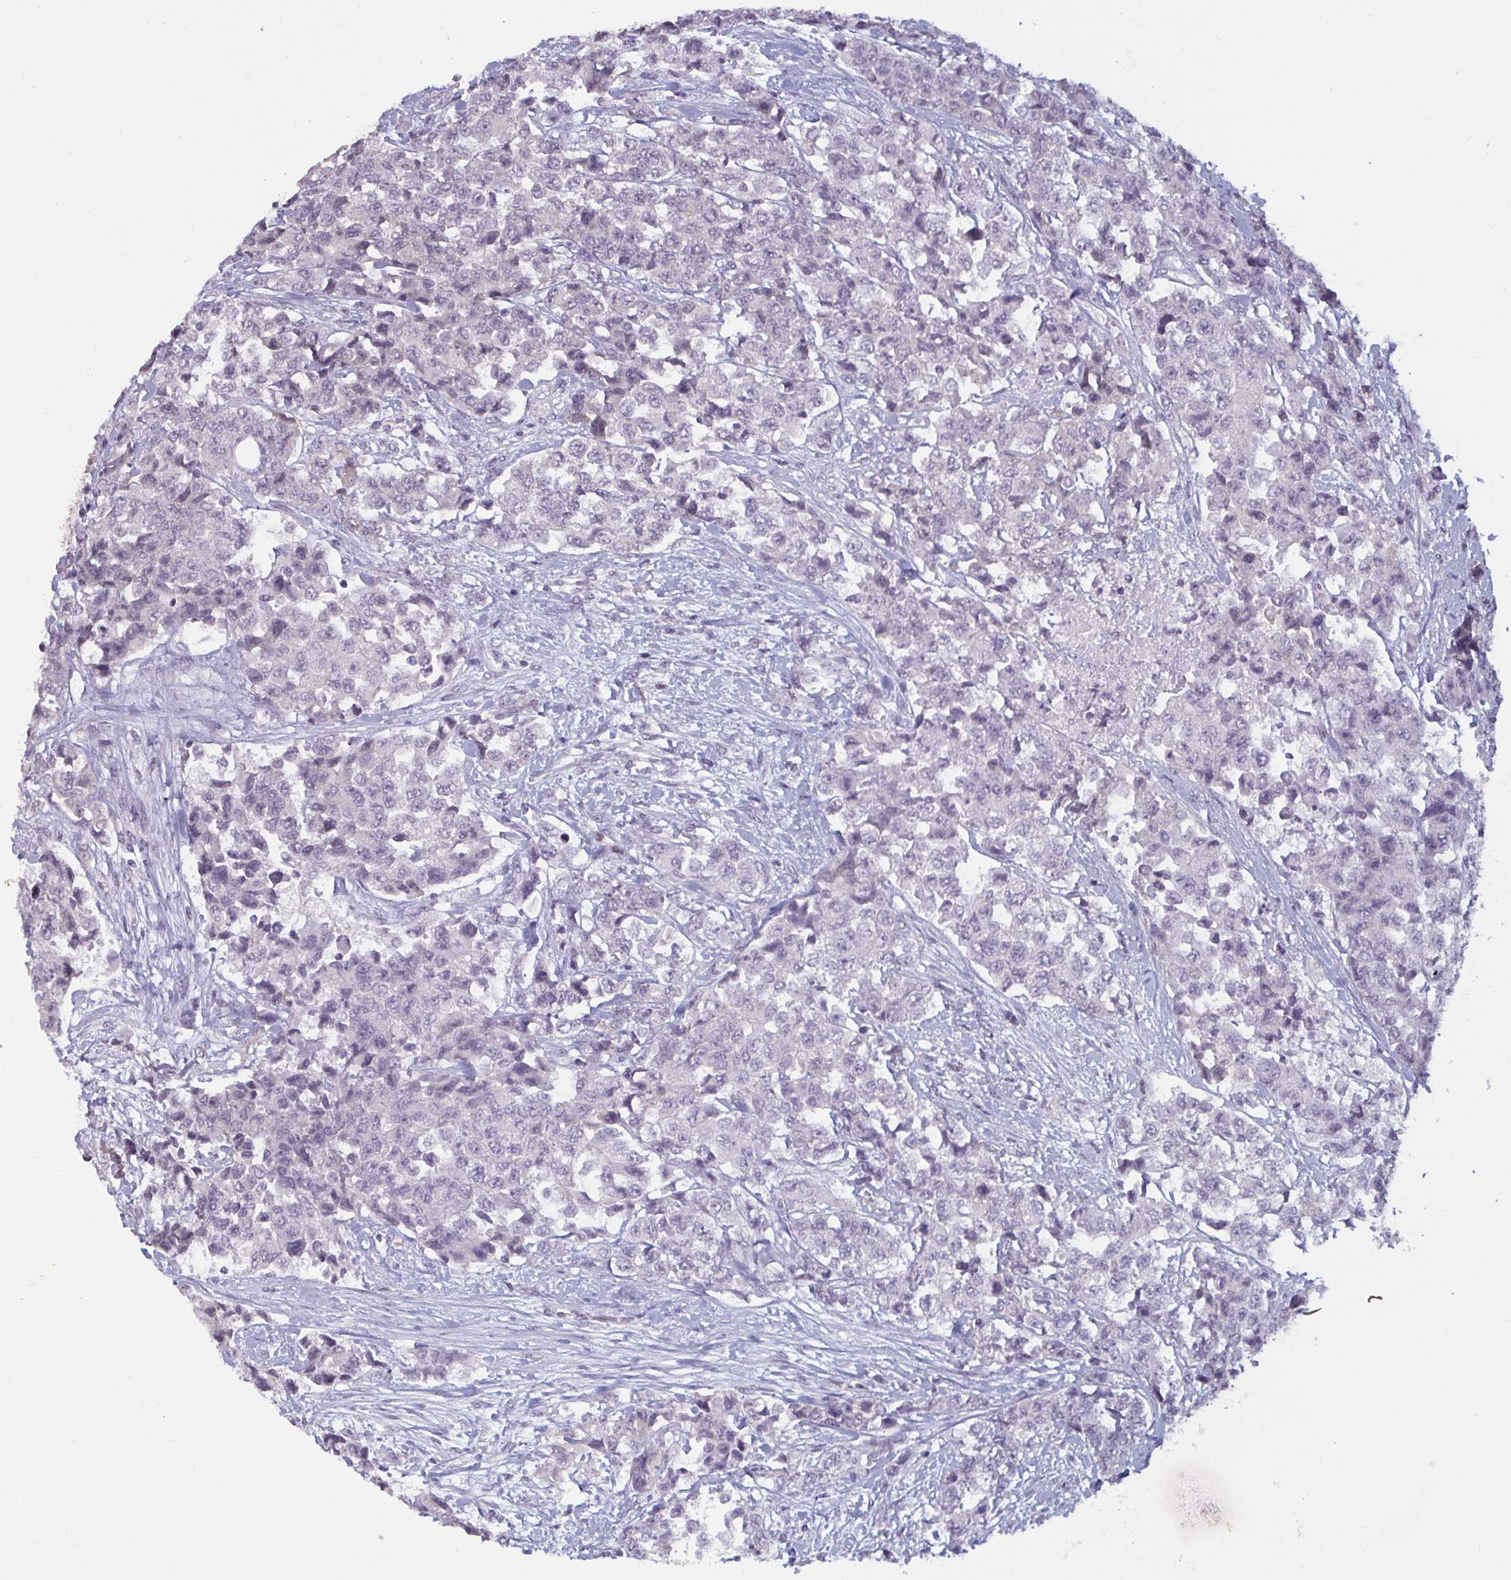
{"staining": {"intensity": "negative", "quantity": "none", "location": "none"}, "tissue": "urothelial cancer", "cell_type": "Tumor cells", "image_type": "cancer", "snomed": [{"axis": "morphology", "description": "Urothelial carcinoma, High grade"}, {"axis": "topography", "description": "Urinary bladder"}], "caption": "Immunohistochemistry histopathology image of urothelial cancer stained for a protein (brown), which shows no staining in tumor cells.", "gene": "TBC1D4", "patient": {"sex": "female", "age": 78}}